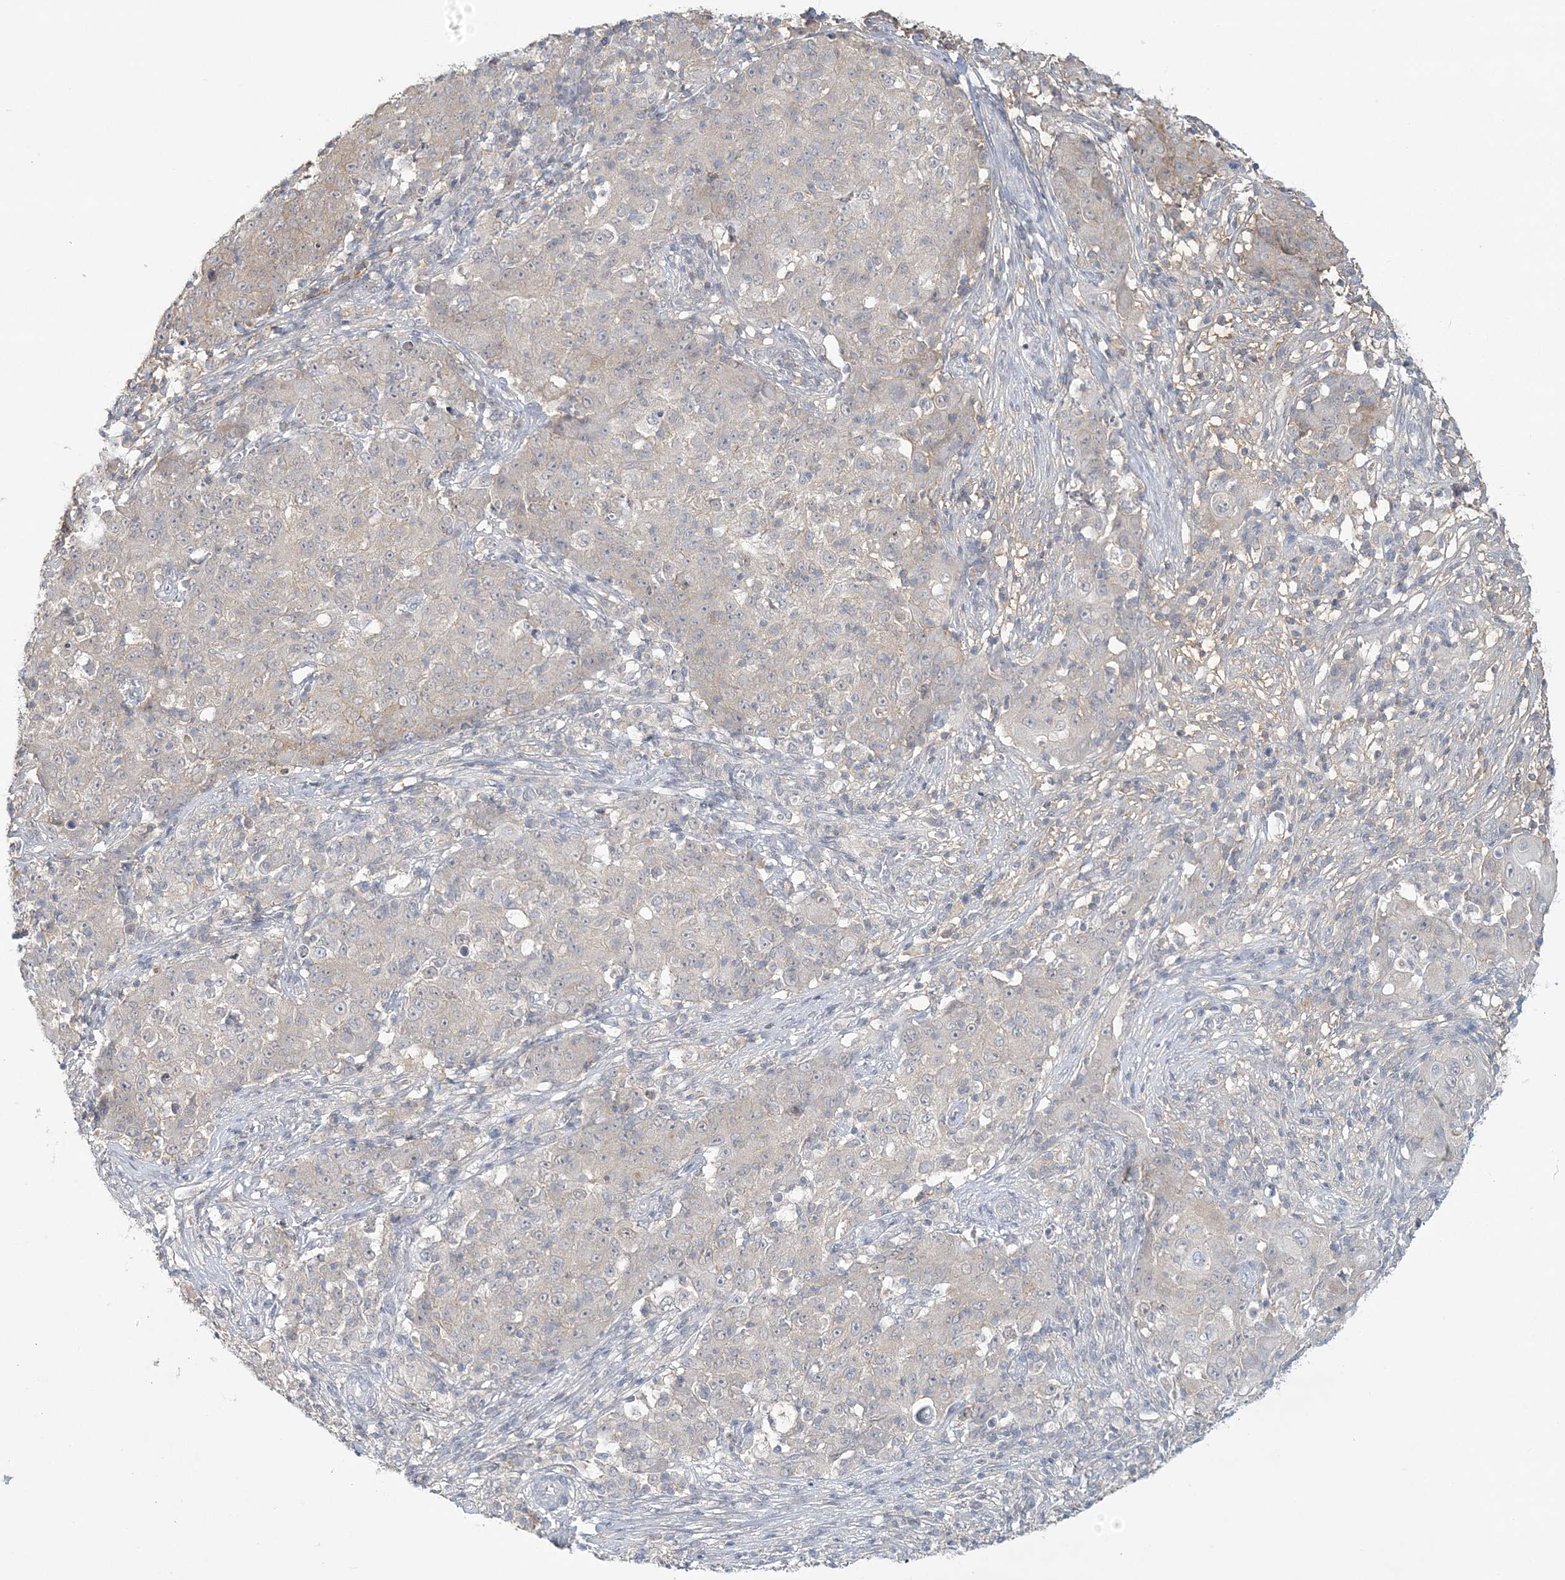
{"staining": {"intensity": "negative", "quantity": "none", "location": "none"}, "tissue": "ovarian cancer", "cell_type": "Tumor cells", "image_type": "cancer", "snomed": [{"axis": "morphology", "description": "Carcinoma, endometroid"}, {"axis": "topography", "description": "Ovary"}], "caption": "A high-resolution histopathology image shows IHC staining of endometroid carcinoma (ovarian), which displays no significant expression in tumor cells. (DAB IHC with hematoxylin counter stain).", "gene": "ANKS1A", "patient": {"sex": "female", "age": 42}}